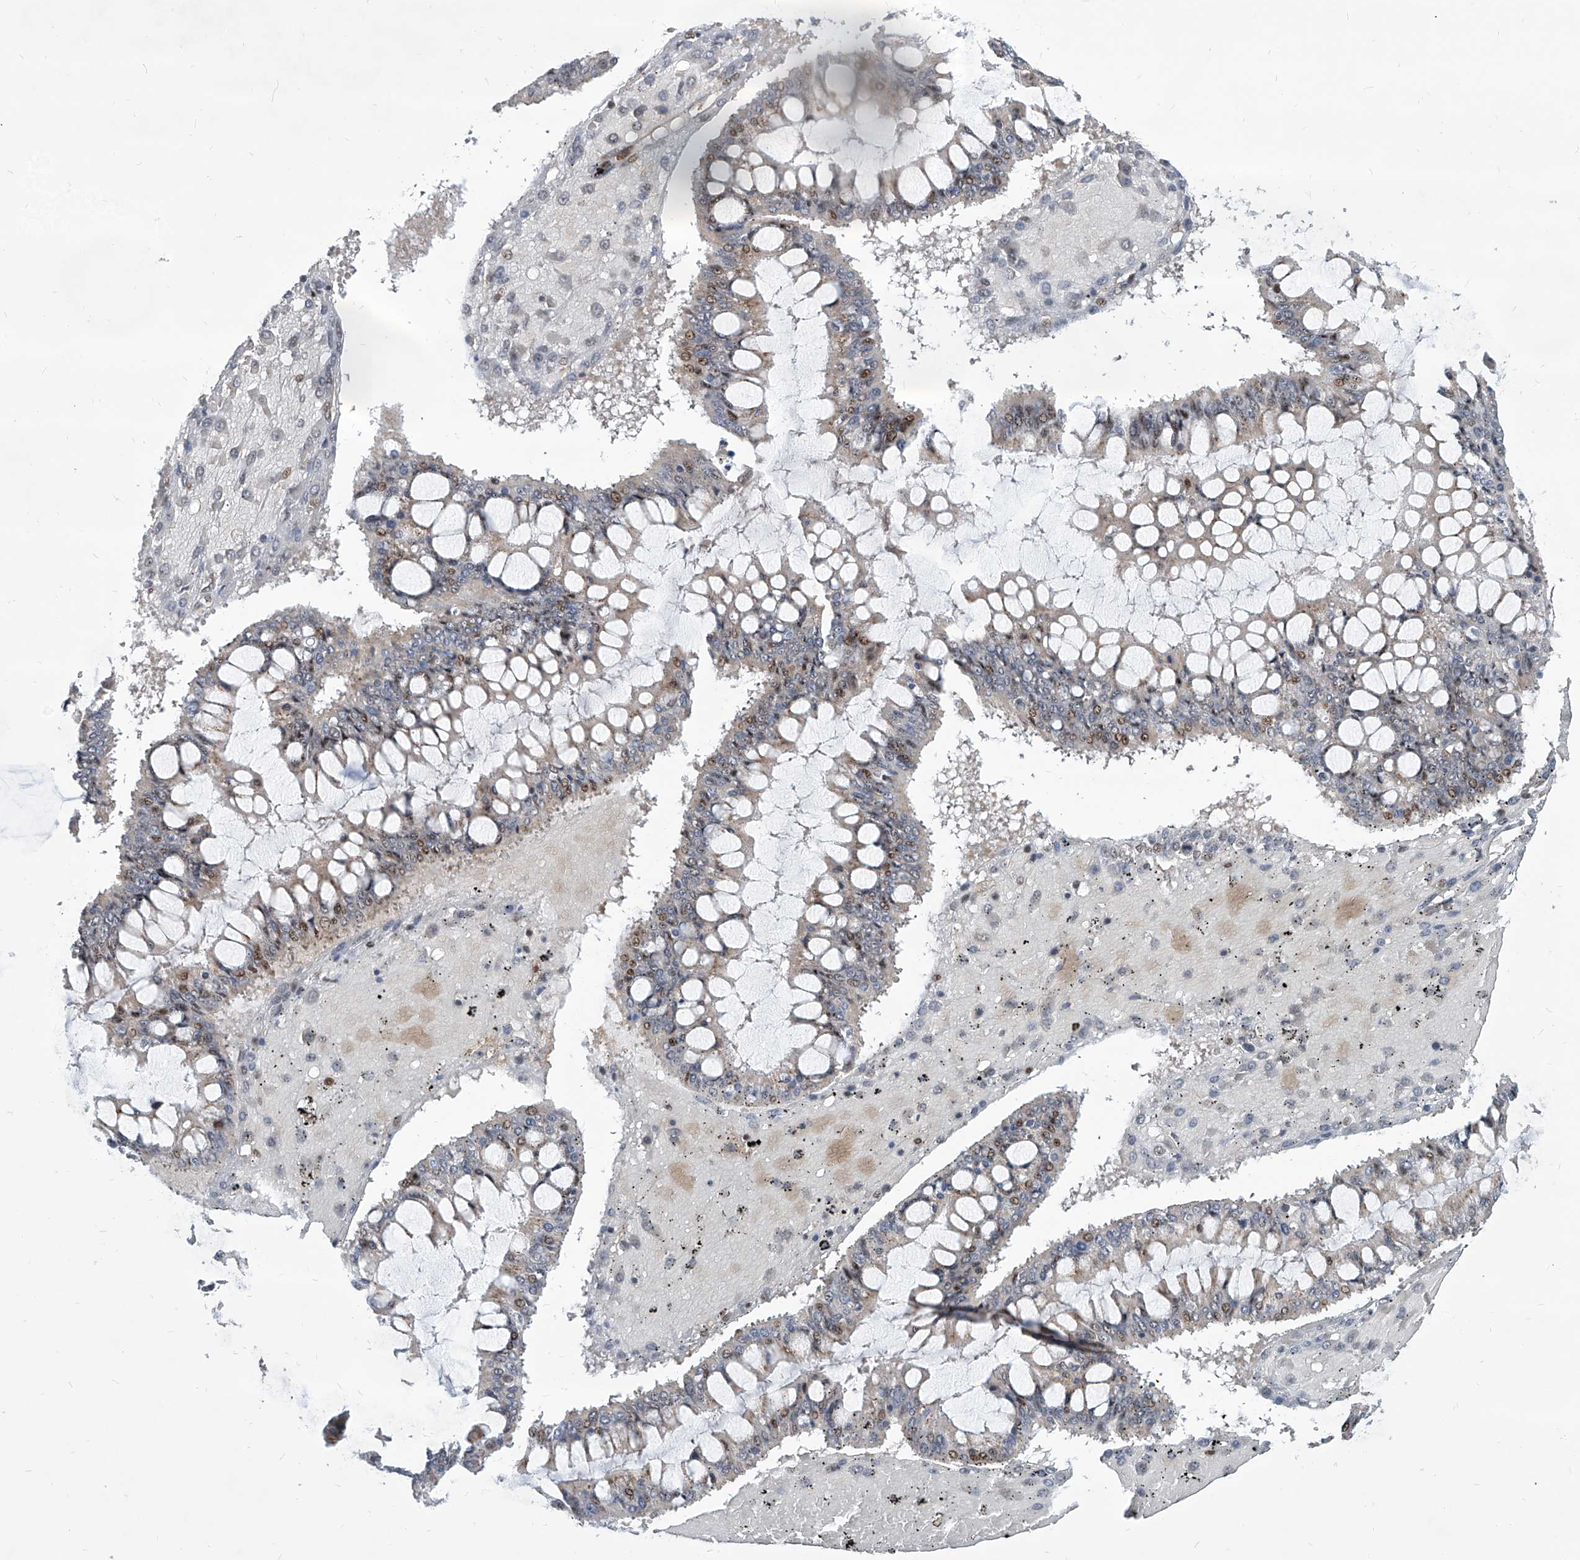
{"staining": {"intensity": "moderate", "quantity": "<25%", "location": "nuclear"}, "tissue": "ovarian cancer", "cell_type": "Tumor cells", "image_type": "cancer", "snomed": [{"axis": "morphology", "description": "Cystadenocarcinoma, mucinous, NOS"}, {"axis": "topography", "description": "Ovary"}], "caption": "There is low levels of moderate nuclear staining in tumor cells of ovarian cancer (mucinous cystadenocarcinoma), as demonstrated by immunohistochemical staining (brown color).", "gene": "IRF2", "patient": {"sex": "female", "age": 73}}